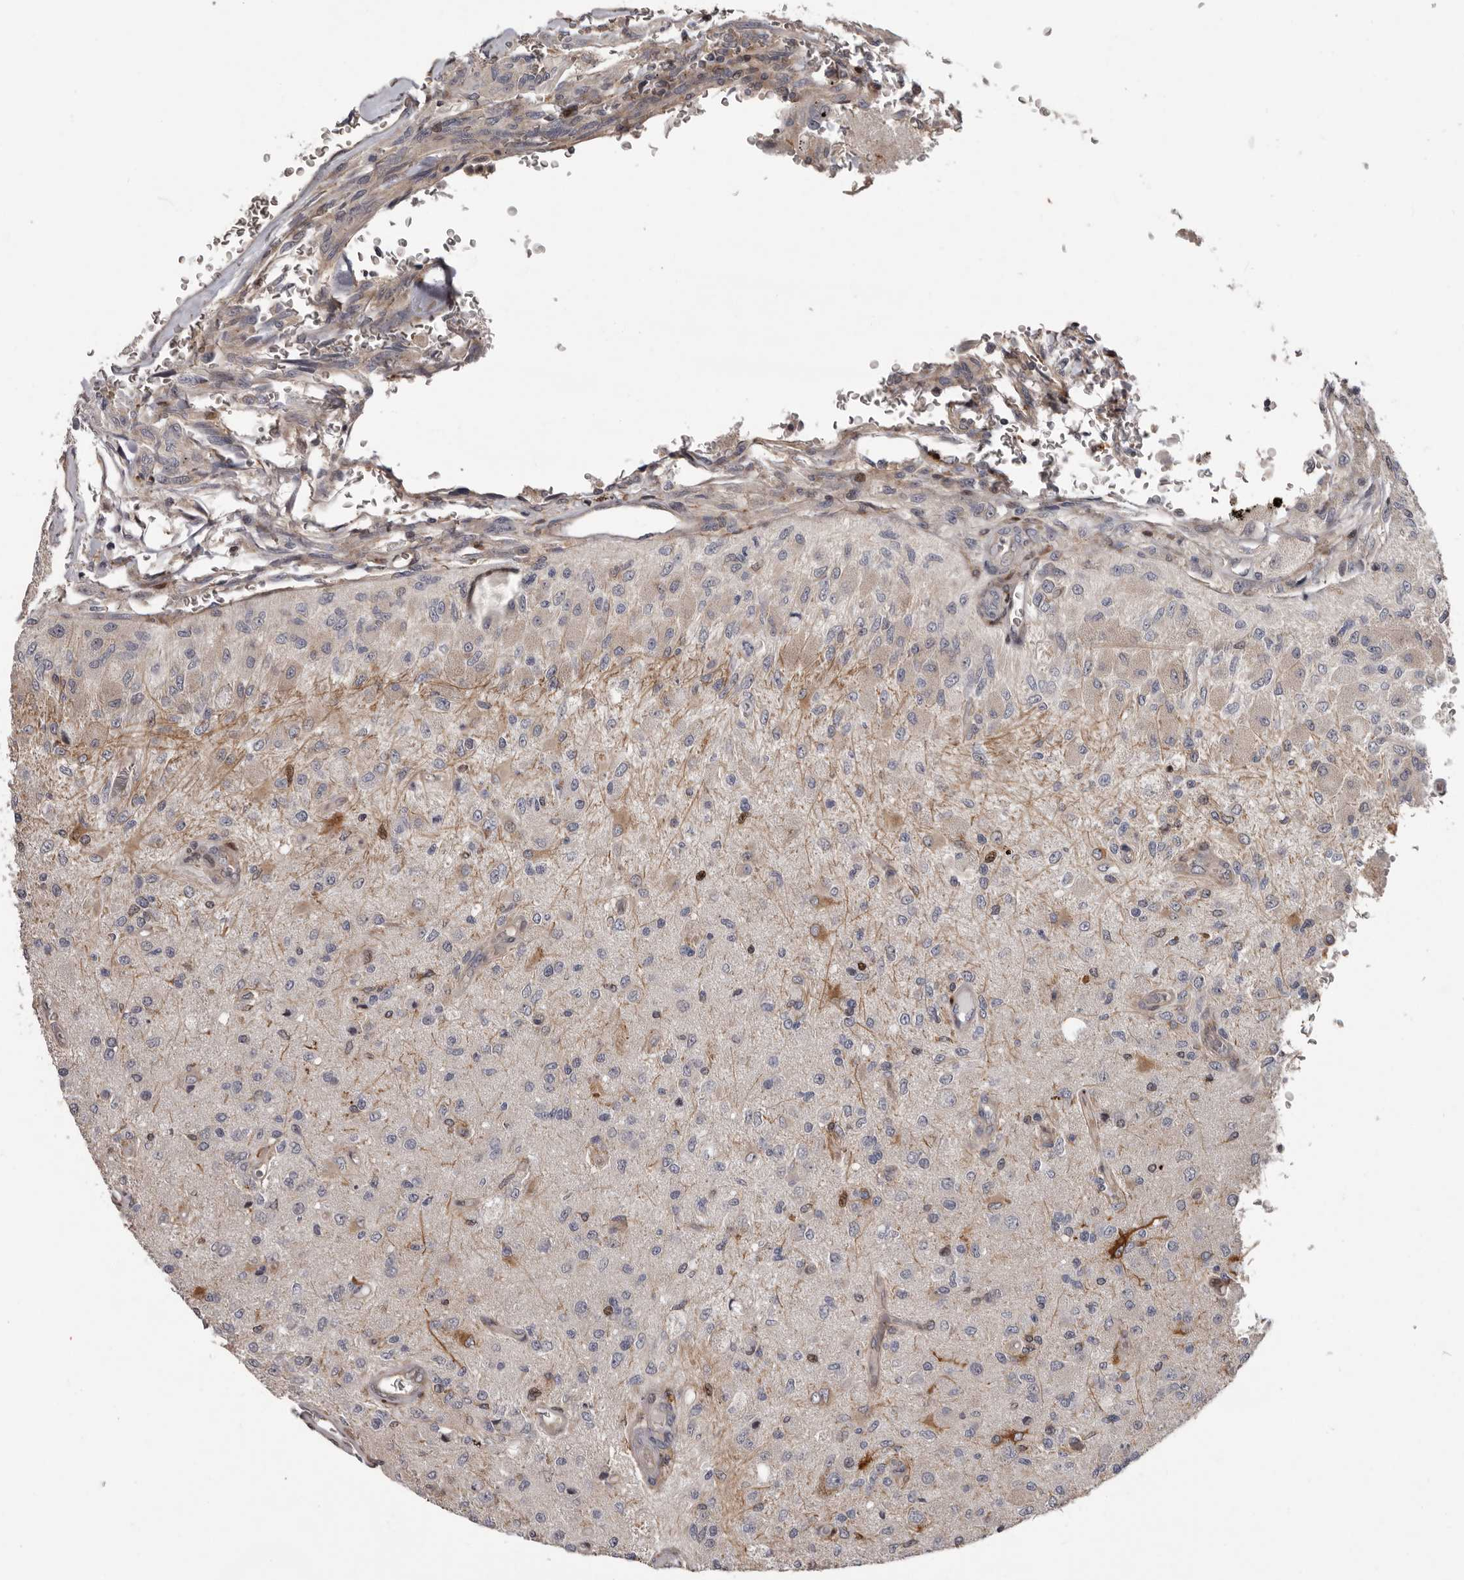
{"staining": {"intensity": "negative", "quantity": "none", "location": "none"}, "tissue": "glioma", "cell_type": "Tumor cells", "image_type": "cancer", "snomed": [{"axis": "morphology", "description": "Normal tissue, NOS"}, {"axis": "morphology", "description": "Glioma, malignant, High grade"}, {"axis": "topography", "description": "Cerebral cortex"}], "caption": "Immunohistochemistry of human malignant high-grade glioma demonstrates no expression in tumor cells. (DAB immunohistochemistry, high magnification).", "gene": "FGFR4", "patient": {"sex": "male", "age": 77}}